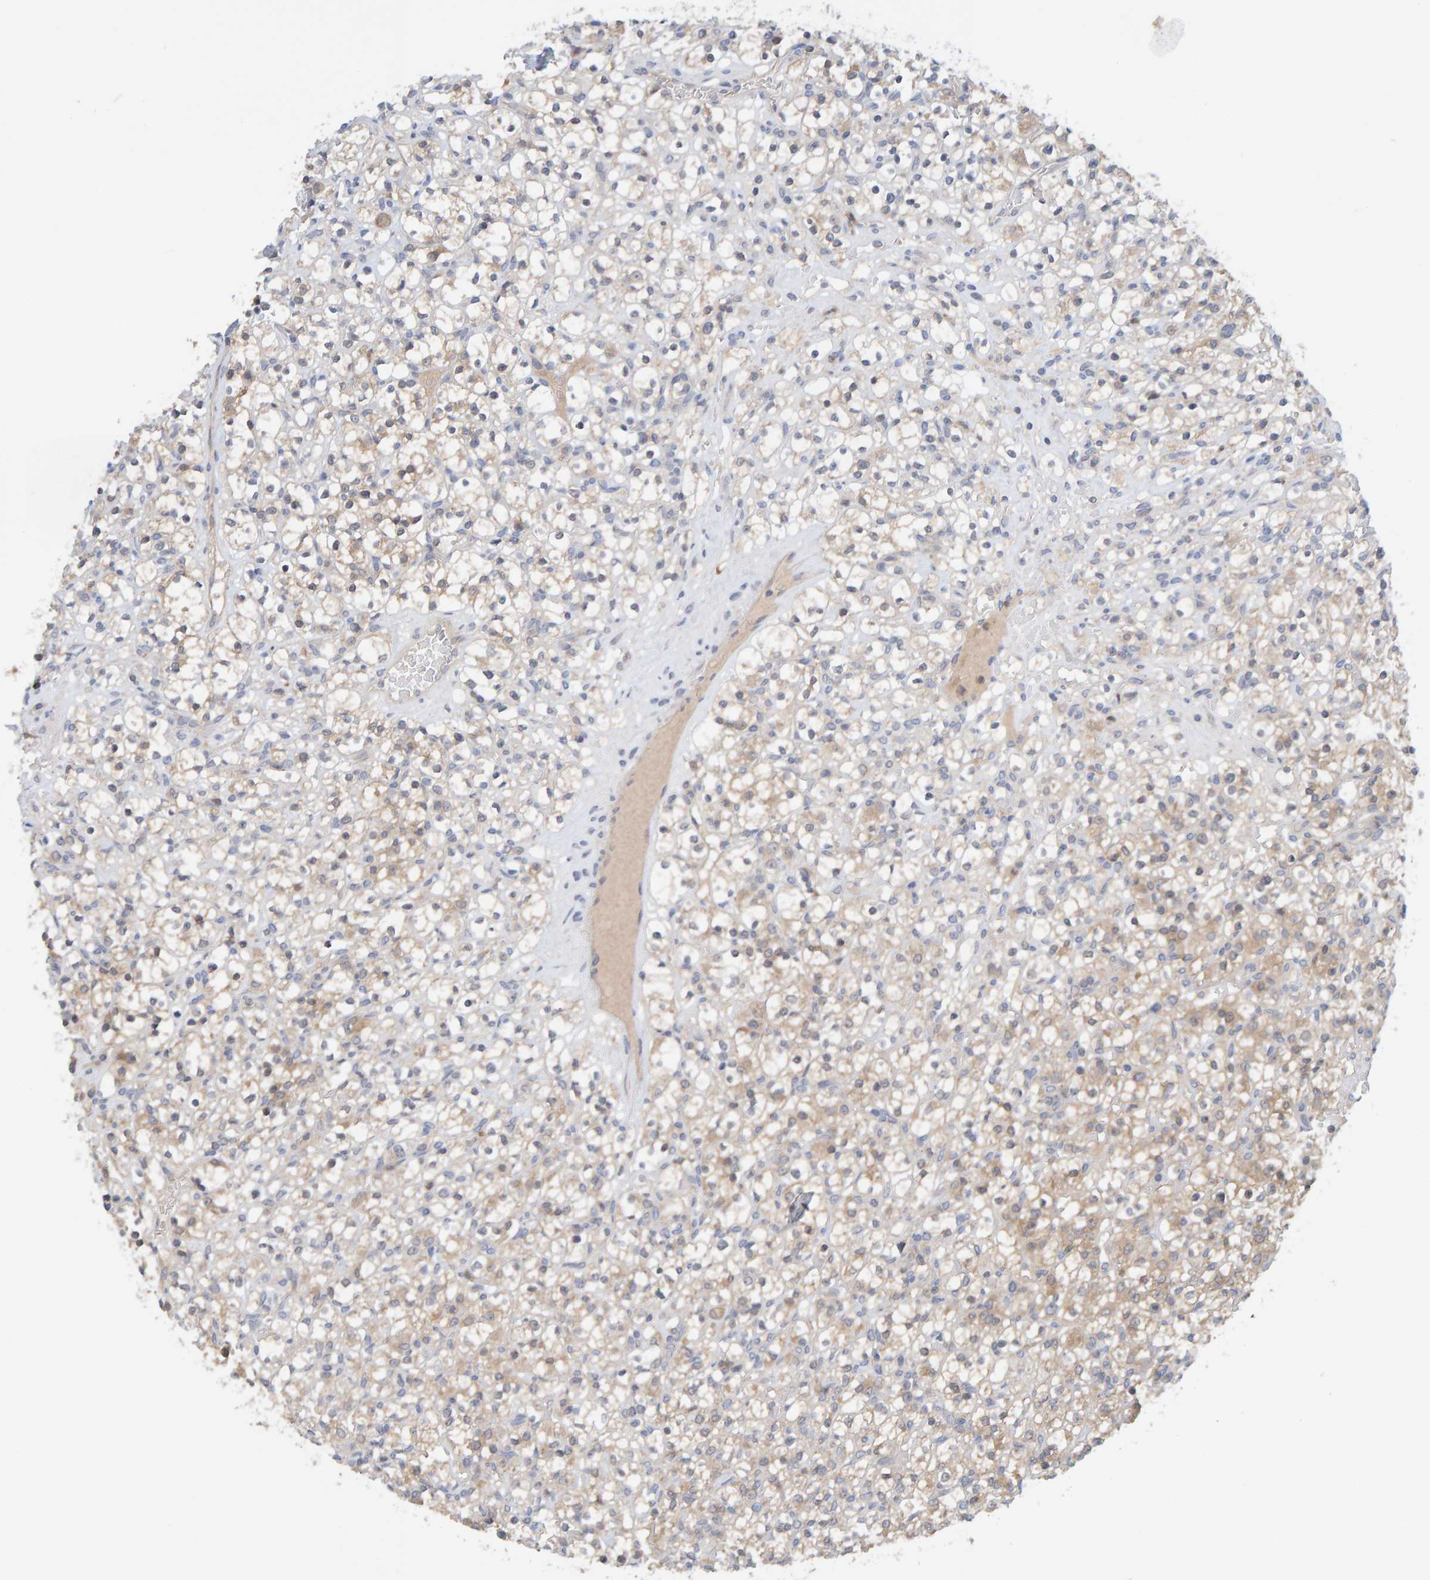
{"staining": {"intensity": "negative", "quantity": "none", "location": "none"}, "tissue": "renal cancer", "cell_type": "Tumor cells", "image_type": "cancer", "snomed": [{"axis": "morphology", "description": "Normal tissue, NOS"}, {"axis": "morphology", "description": "Adenocarcinoma, NOS"}, {"axis": "topography", "description": "Kidney"}], "caption": "Immunohistochemistry of renal cancer reveals no positivity in tumor cells.", "gene": "TATDN1", "patient": {"sex": "female", "age": 72}}